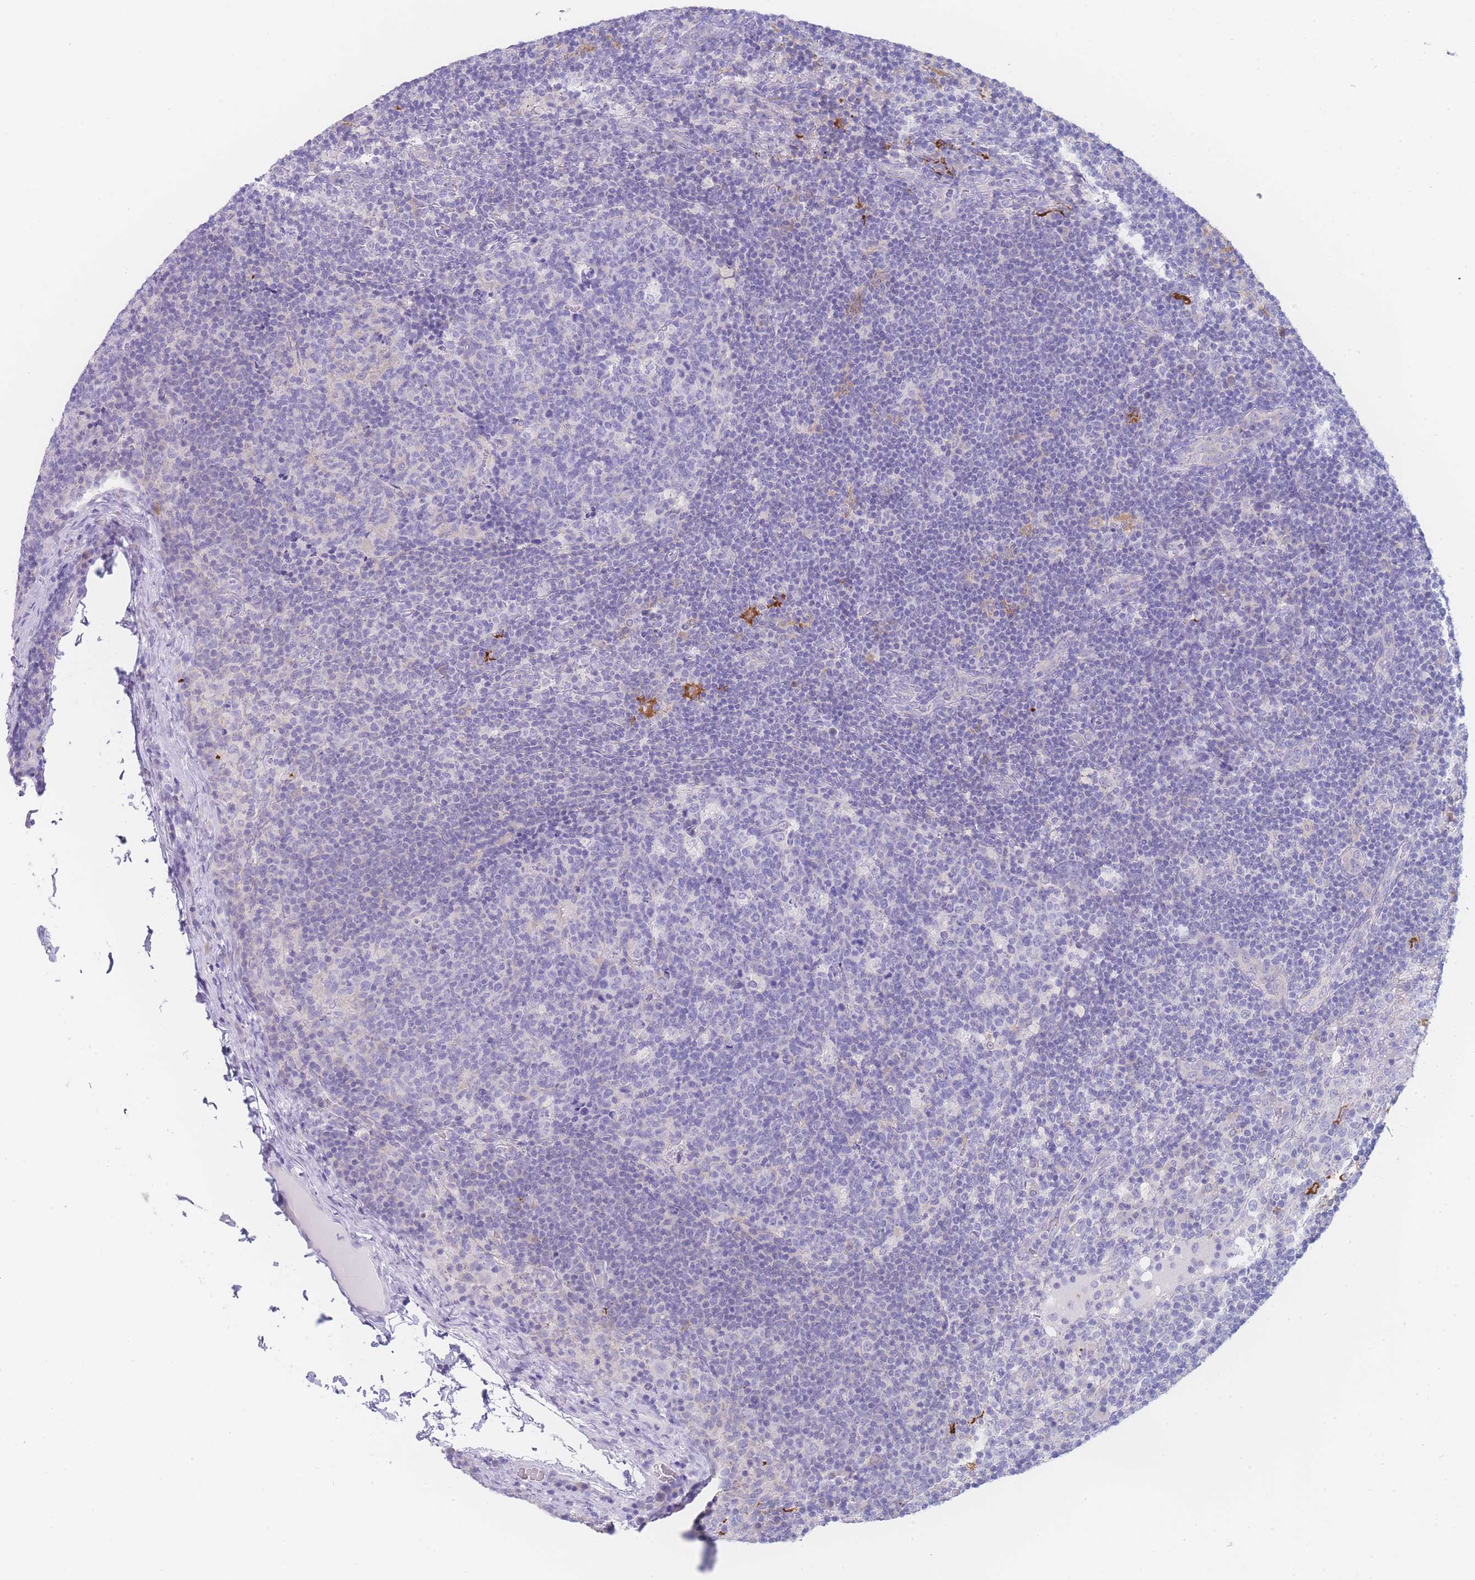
{"staining": {"intensity": "negative", "quantity": "none", "location": "none"}, "tissue": "lymph node", "cell_type": "Germinal center cells", "image_type": "normal", "snomed": [{"axis": "morphology", "description": "Normal tissue, NOS"}, {"axis": "topography", "description": "Lymph node"}], "caption": "A photomicrograph of human lymph node is negative for staining in germinal center cells. Brightfield microscopy of immunohistochemistry (IHC) stained with DAB (brown) and hematoxylin (blue), captured at high magnification.", "gene": "LZTFL1", "patient": {"sex": "female", "age": 31}}